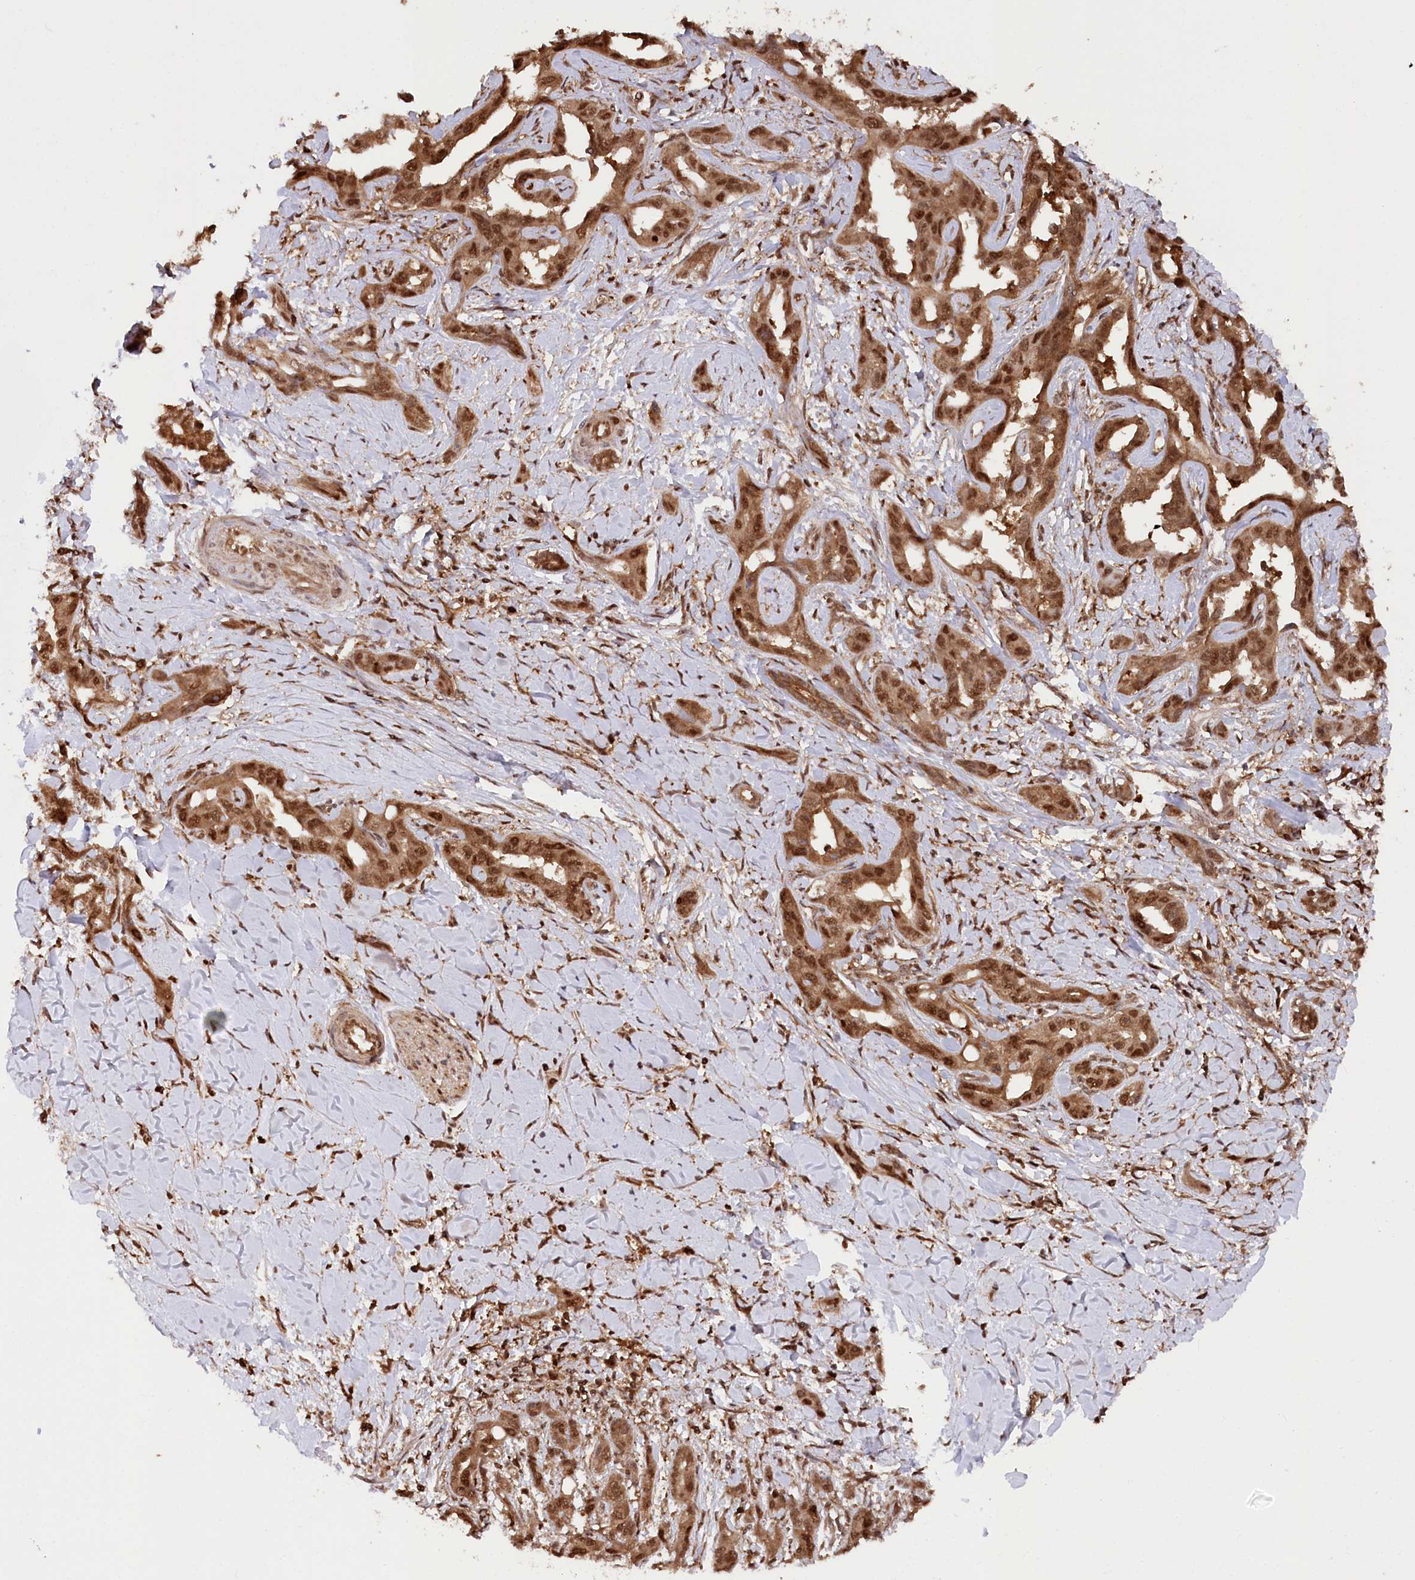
{"staining": {"intensity": "moderate", "quantity": ">75%", "location": "cytoplasmic/membranous,nuclear"}, "tissue": "liver cancer", "cell_type": "Tumor cells", "image_type": "cancer", "snomed": [{"axis": "morphology", "description": "Cholangiocarcinoma"}, {"axis": "topography", "description": "Liver"}], "caption": "Moderate cytoplasmic/membranous and nuclear protein staining is appreciated in approximately >75% of tumor cells in liver cholangiocarcinoma.", "gene": "PSMA1", "patient": {"sex": "male", "age": 59}}